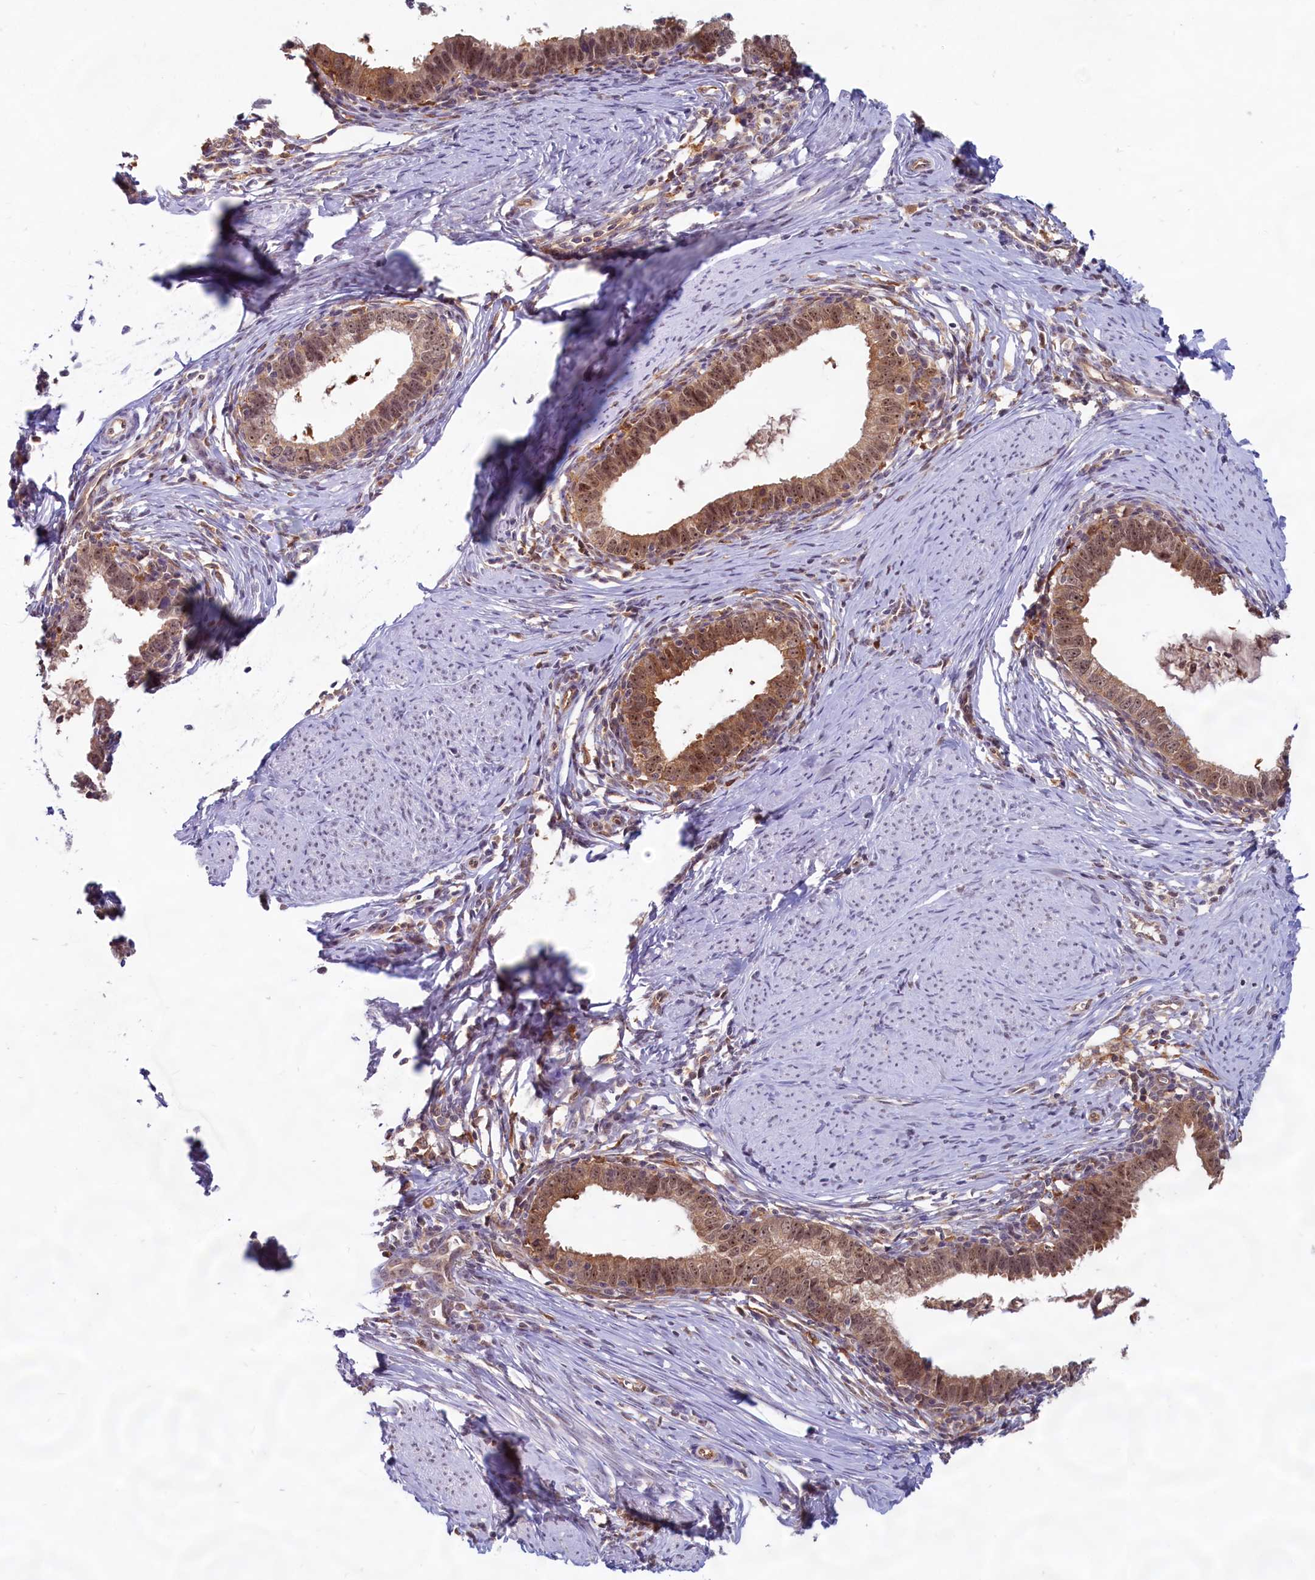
{"staining": {"intensity": "moderate", "quantity": ">75%", "location": "cytoplasmic/membranous,nuclear"}, "tissue": "cervical cancer", "cell_type": "Tumor cells", "image_type": "cancer", "snomed": [{"axis": "morphology", "description": "Adenocarcinoma, NOS"}, {"axis": "topography", "description": "Cervix"}], "caption": "Human cervical adenocarcinoma stained for a protein (brown) shows moderate cytoplasmic/membranous and nuclear positive expression in about >75% of tumor cells.", "gene": "C1D", "patient": {"sex": "female", "age": 36}}